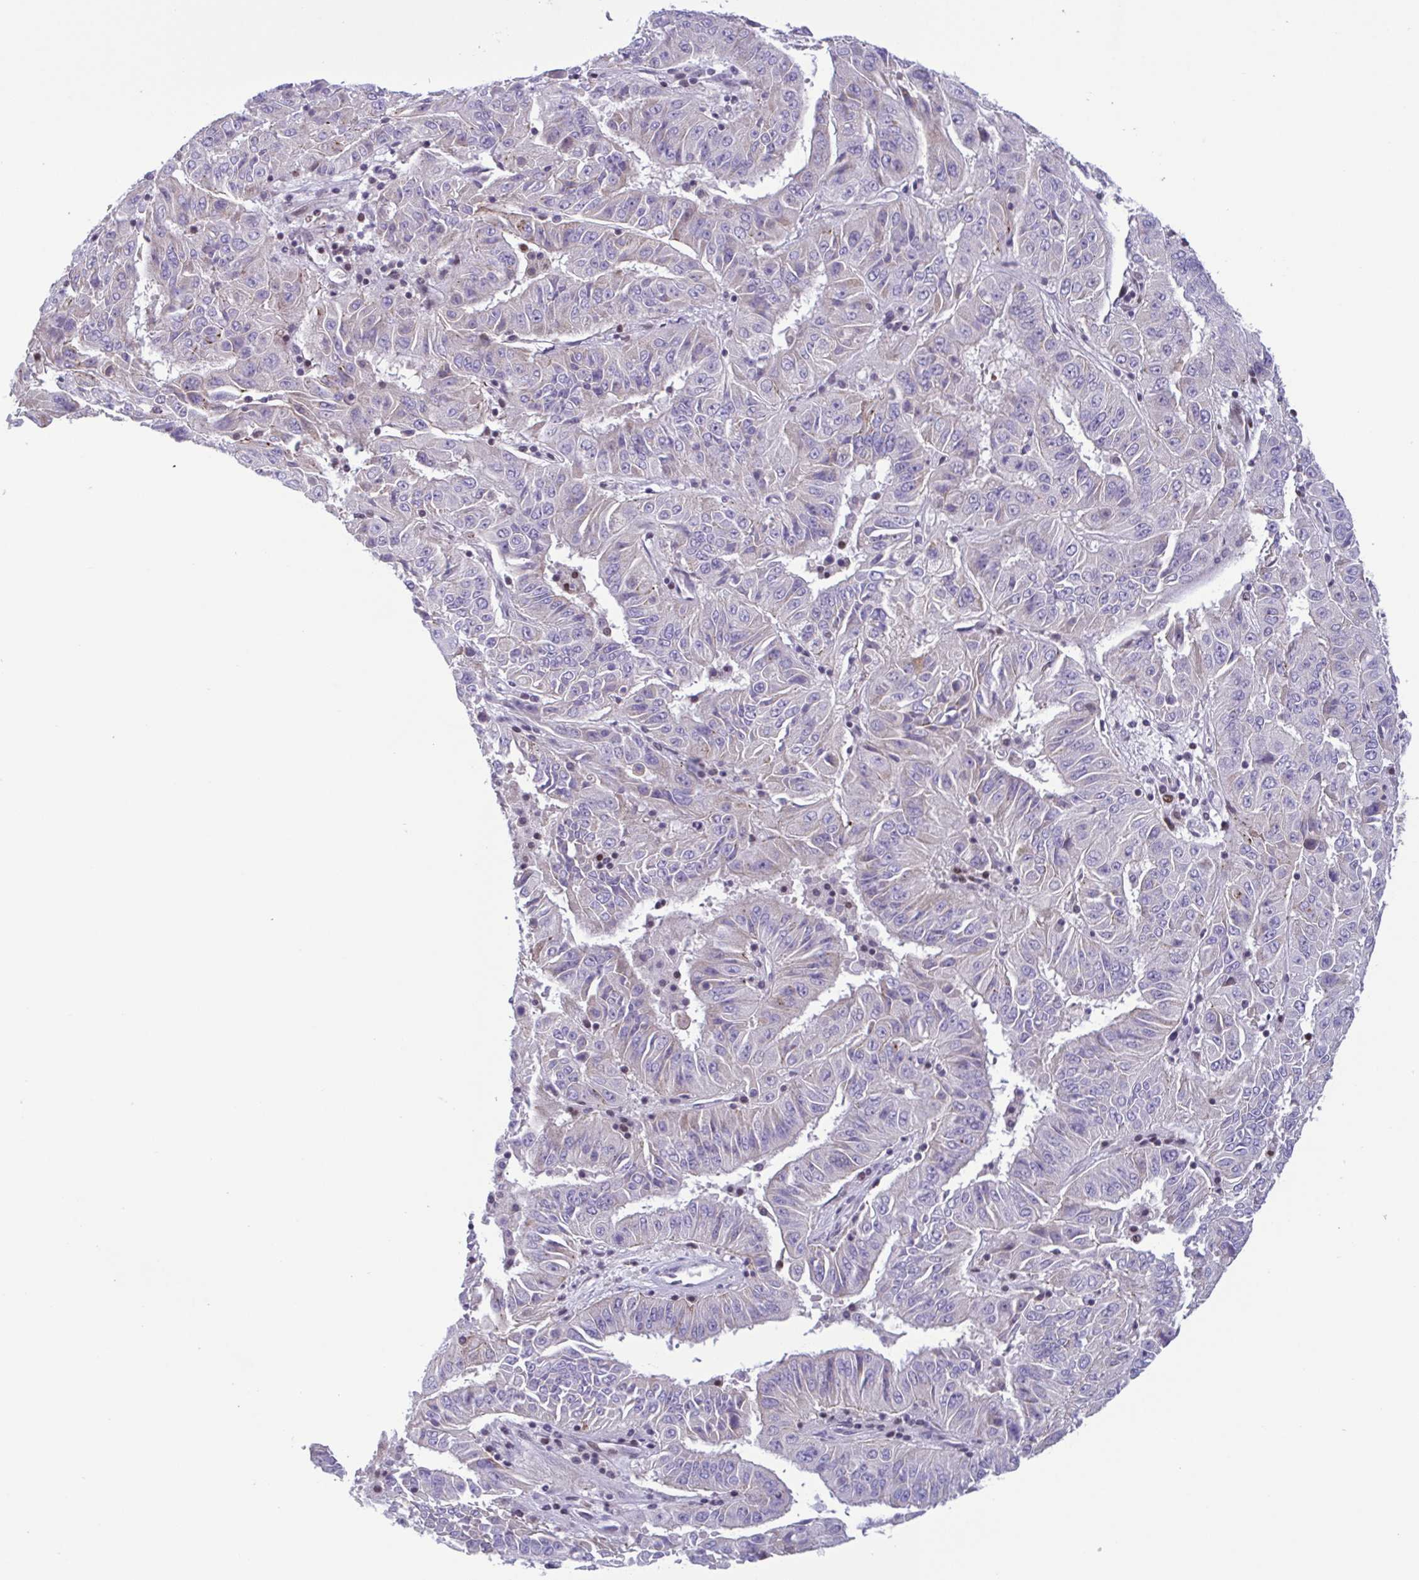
{"staining": {"intensity": "negative", "quantity": "none", "location": "none"}, "tissue": "pancreatic cancer", "cell_type": "Tumor cells", "image_type": "cancer", "snomed": [{"axis": "morphology", "description": "Adenocarcinoma, NOS"}, {"axis": "topography", "description": "Pancreas"}], "caption": "DAB (3,3'-diaminobenzidine) immunohistochemical staining of human pancreatic cancer exhibits no significant expression in tumor cells.", "gene": "IRF1", "patient": {"sex": "male", "age": 63}}